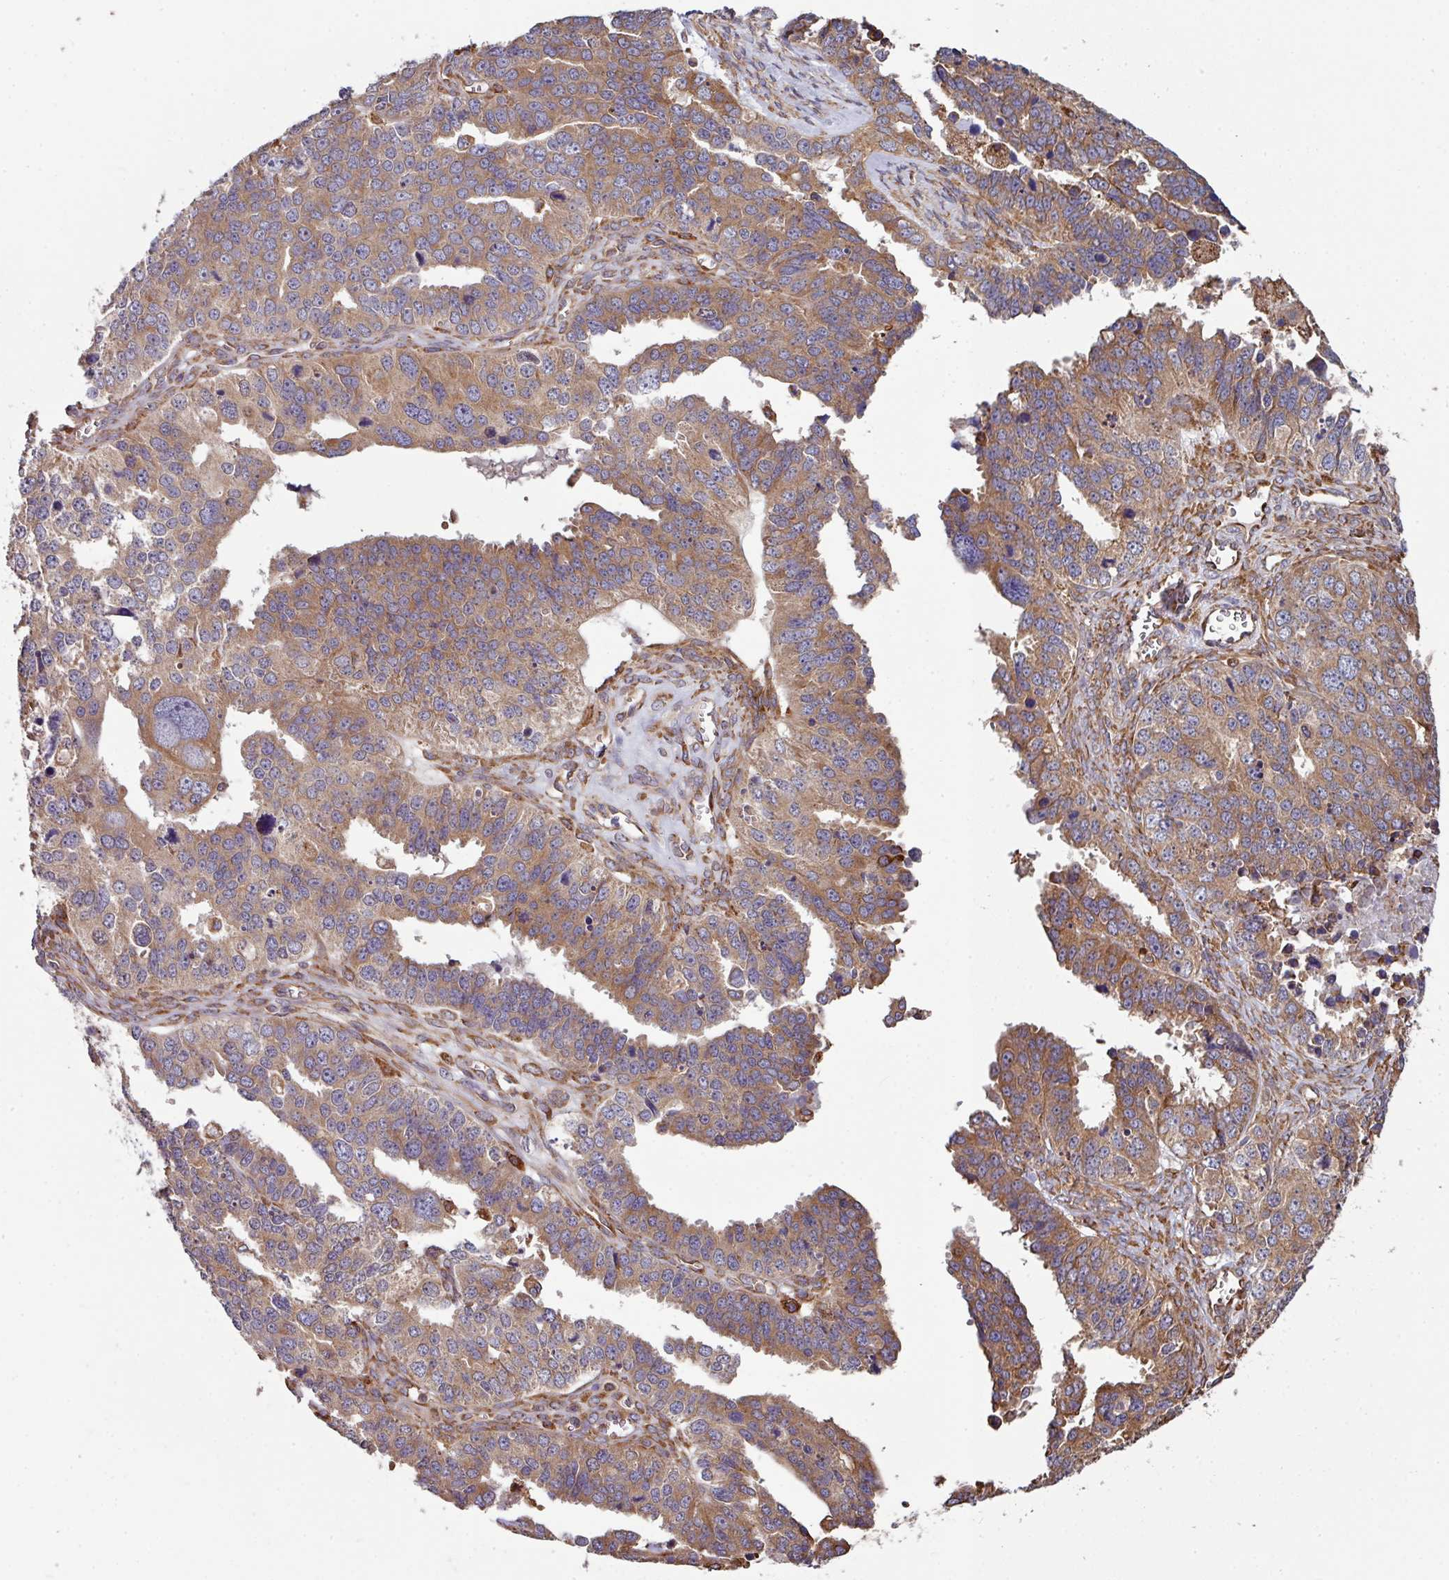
{"staining": {"intensity": "moderate", "quantity": ">75%", "location": "cytoplasmic/membranous"}, "tissue": "ovarian cancer", "cell_type": "Tumor cells", "image_type": "cancer", "snomed": [{"axis": "morphology", "description": "Cystadenocarcinoma, serous, NOS"}, {"axis": "topography", "description": "Ovary"}], "caption": "Protein expression analysis of ovarian serous cystadenocarcinoma displays moderate cytoplasmic/membranous positivity in about >75% of tumor cells.", "gene": "FAT4", "patient": {"sex": "female", "age": 76}}